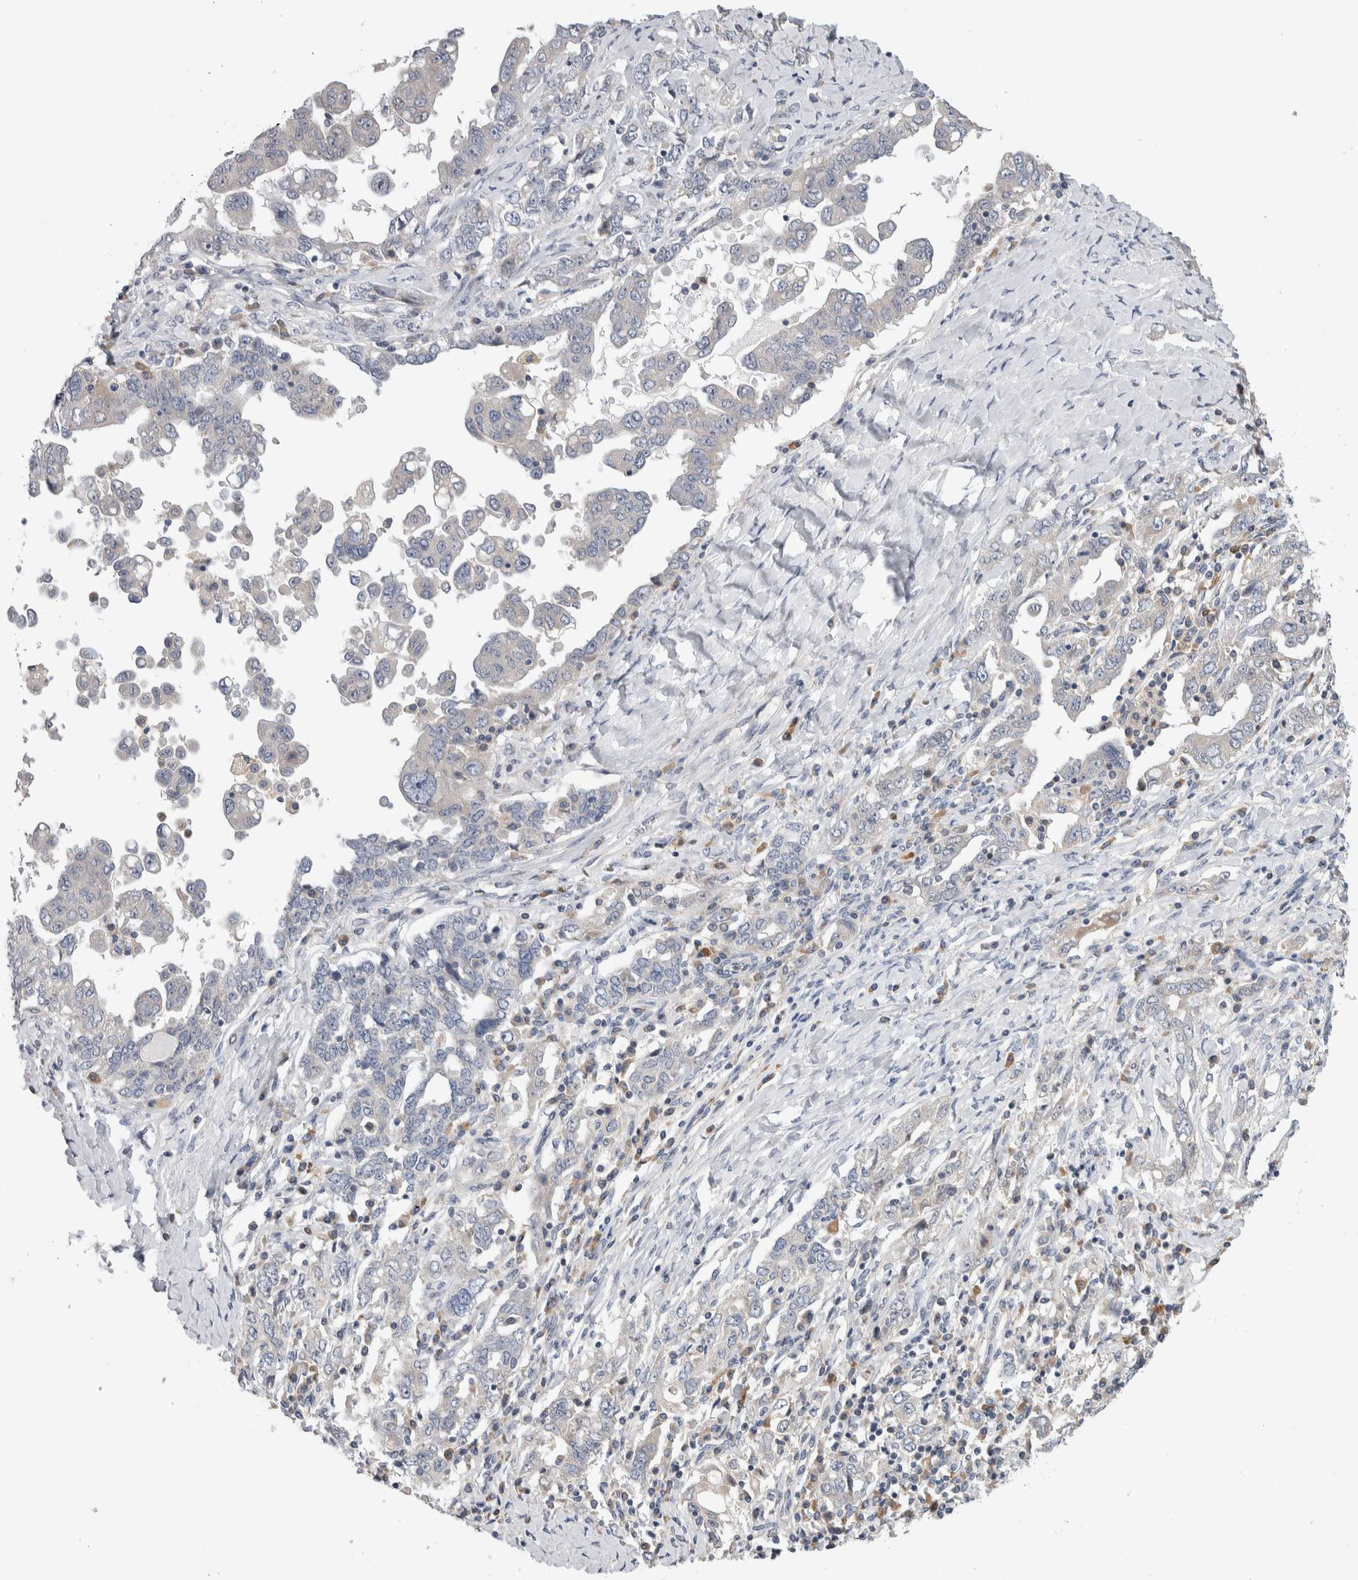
{"staining": {"intensity": "negative", "quantity": "none", "location": "none"}, "tissue": "ovarian cancer", "cell_type": "Tumor cells", "image_type": "cancer", "snomed": [{"axis": "morphology", "description": "Carcinoma, endometroid"}, {"axis": "topography", "description": "Ovary"}], "caption": "This is an immunohistochemistry (IHC) micrograph of human ovarian cancer (endometroid carcinoma). There is no positivity in tumor cells.", "gene": "IBTK", "patient": {"sex": "female", "age": 62}}